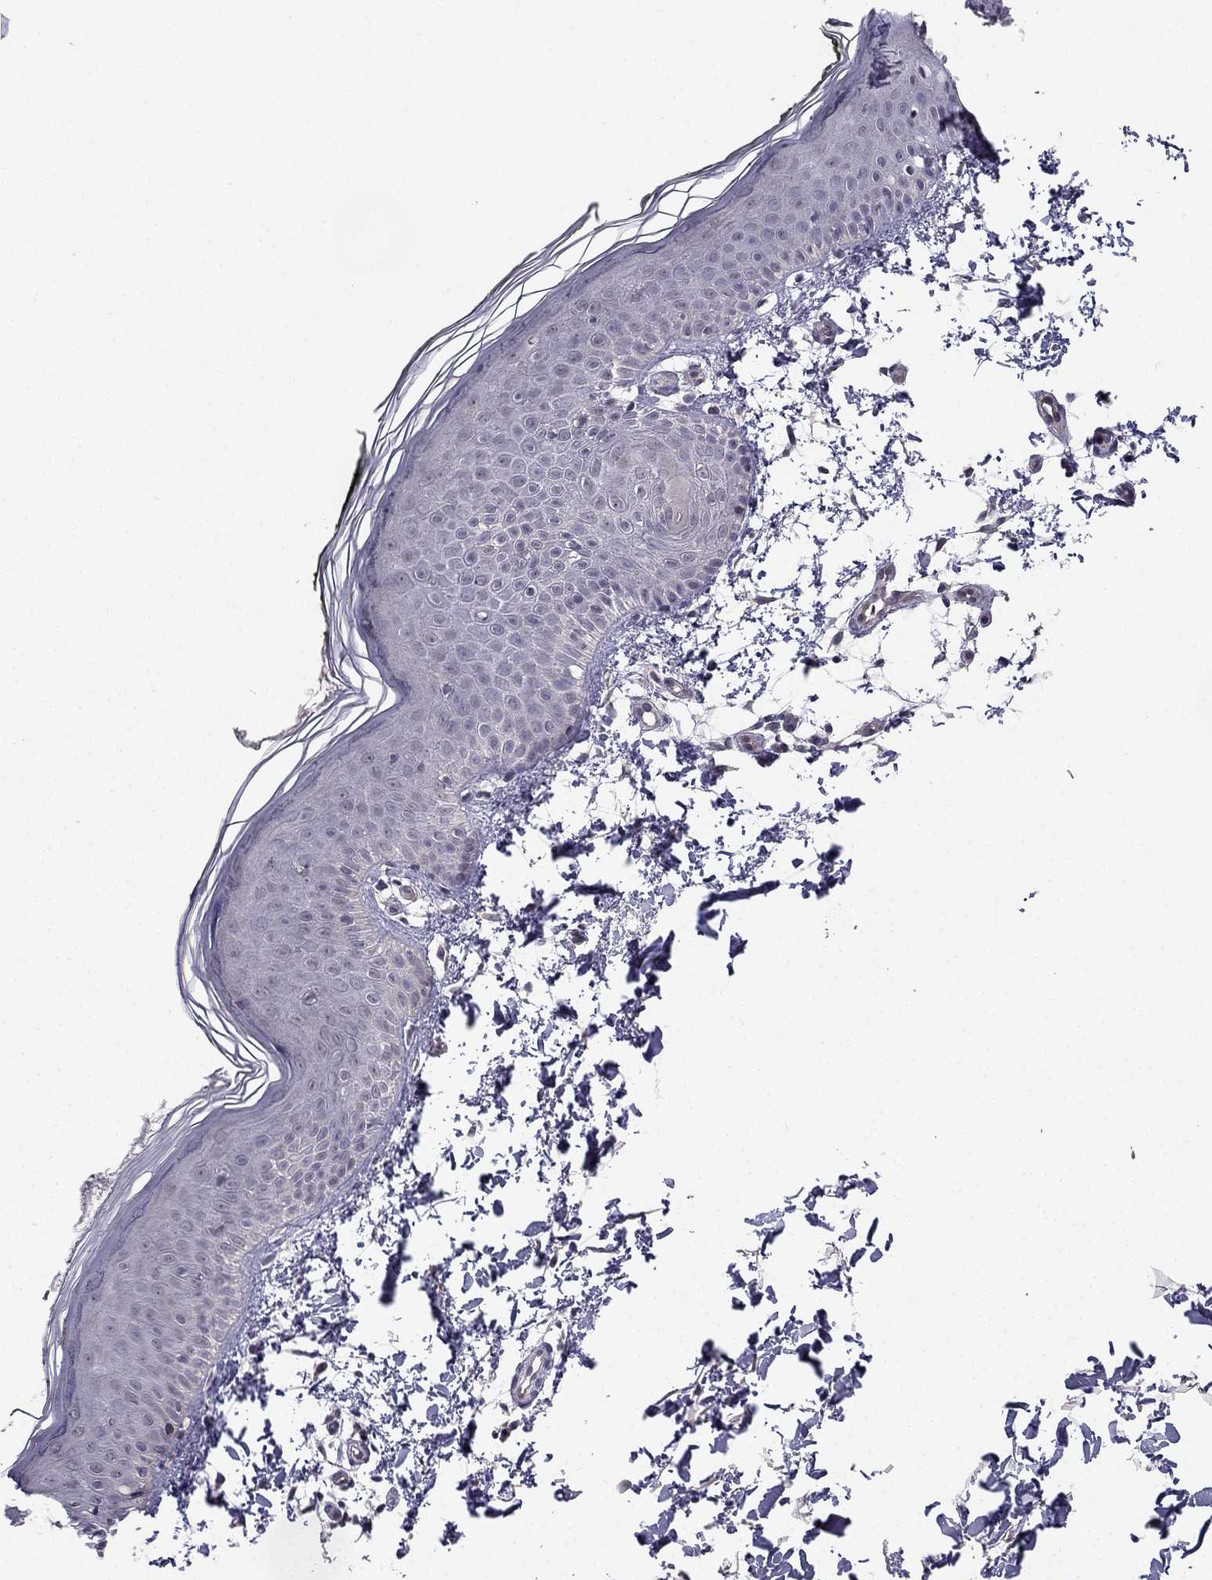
{"staining": {"intensity": "negative", "quantity": "none", "location": "none"}, "tissue": "skin", "cell_type": "Fibroblasts", "image_type": "normal", "snomed": [{"axis": "morphology", "description": "Normal tissue, NOS"}, {"axis": "topography", "description": "Skin"}], "caption": "Fibroblasts show no significant staining in unremarkable skin. Nuclei are stained in blue.", "gene": "CHST8", "patient": {"sex": "female", "age": 62}}